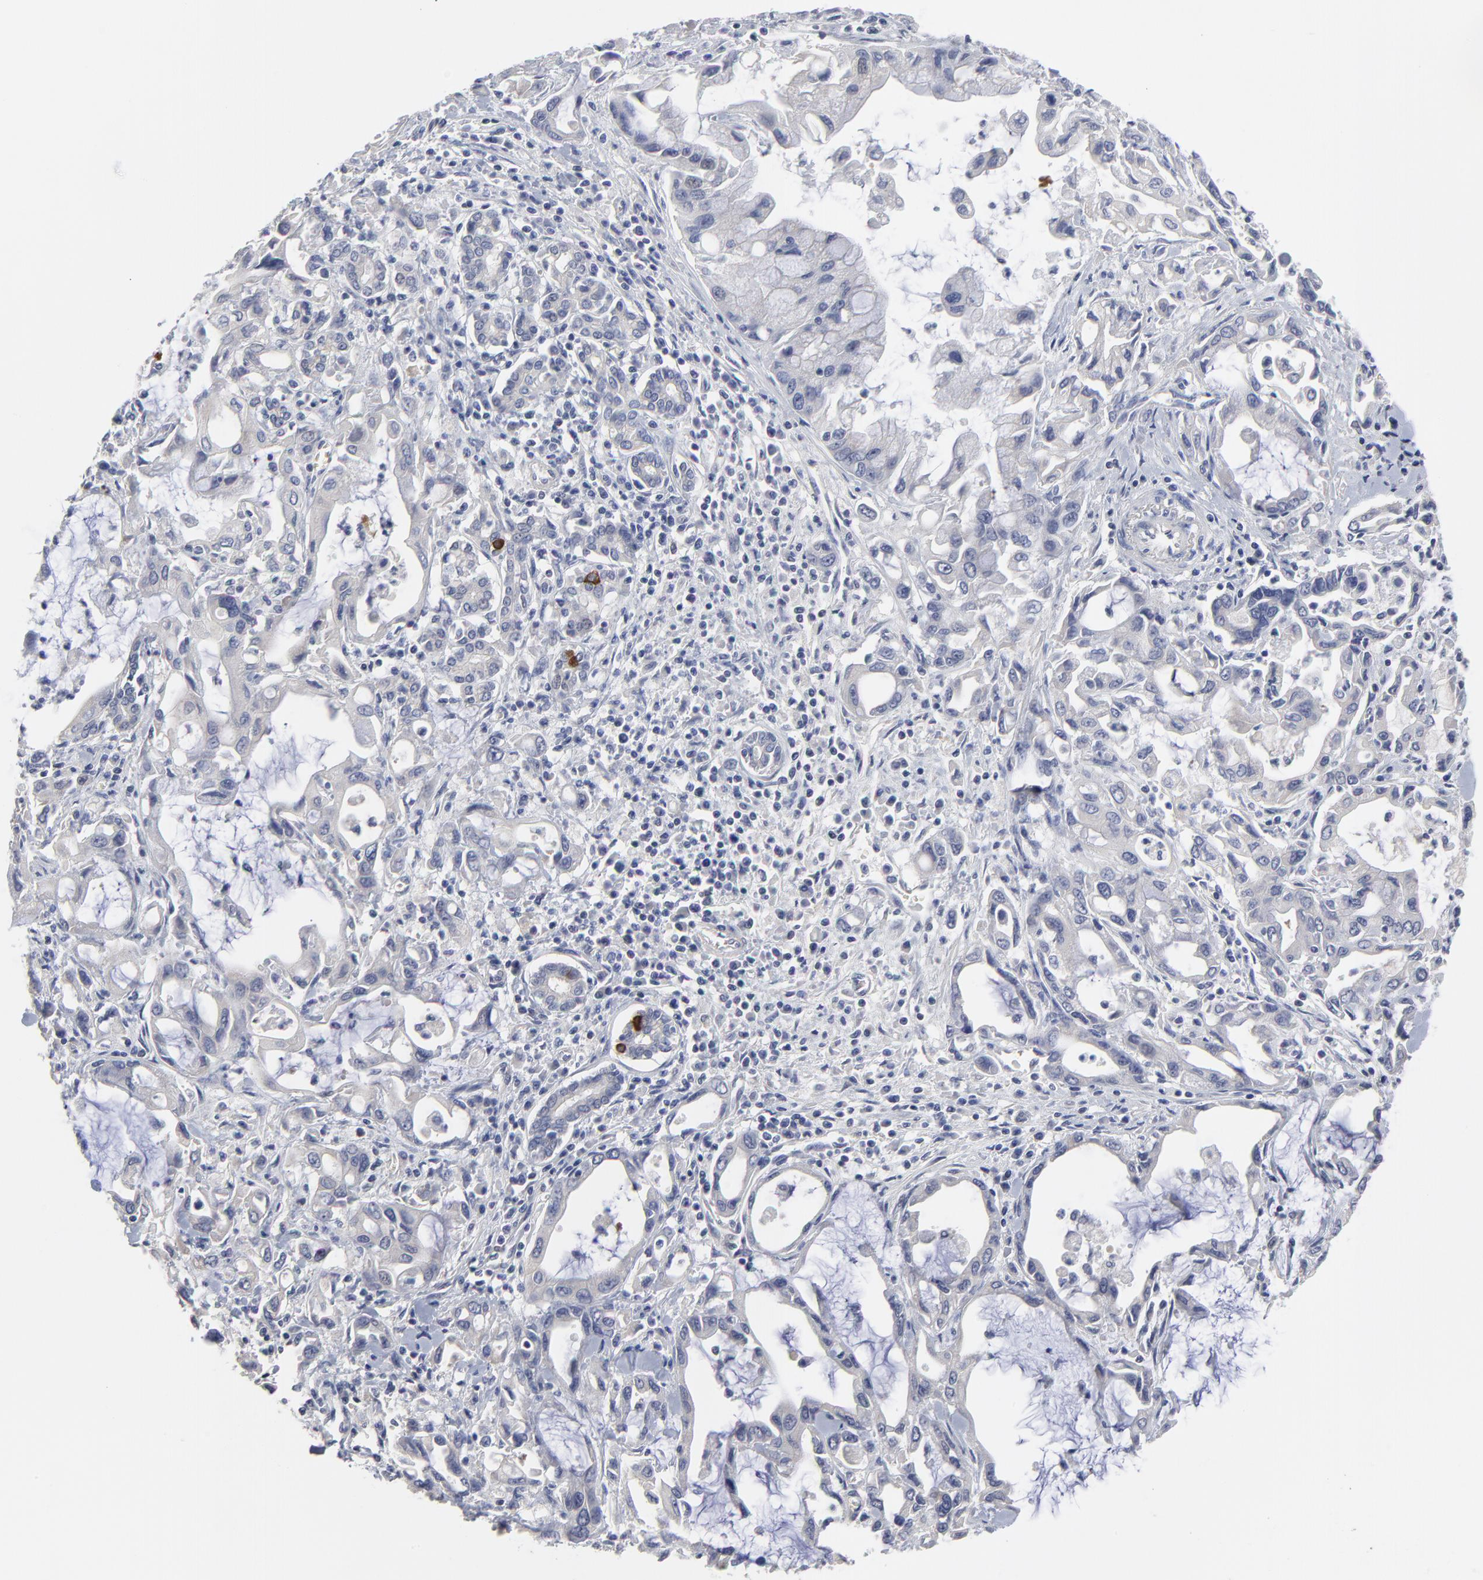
{"staining": {"intensity": "negative", "quantity": "none", "location": "none"}, "tissue": "pancreatic cancer", "cell_type": "Tumor cells", "image_type": "cancer", "snomed": [{"axis": "morphology", "description": "Adenocarcinoma, NOS"}, {"axis": "topography", "description": "Pancreas"}], "caption": "Immunohistochemical staining of human pancreatic cancer displays no significant positivity in tumor cells.", "gene": "MAGEA10", "patient": {"sex": "female", "age": 57}}